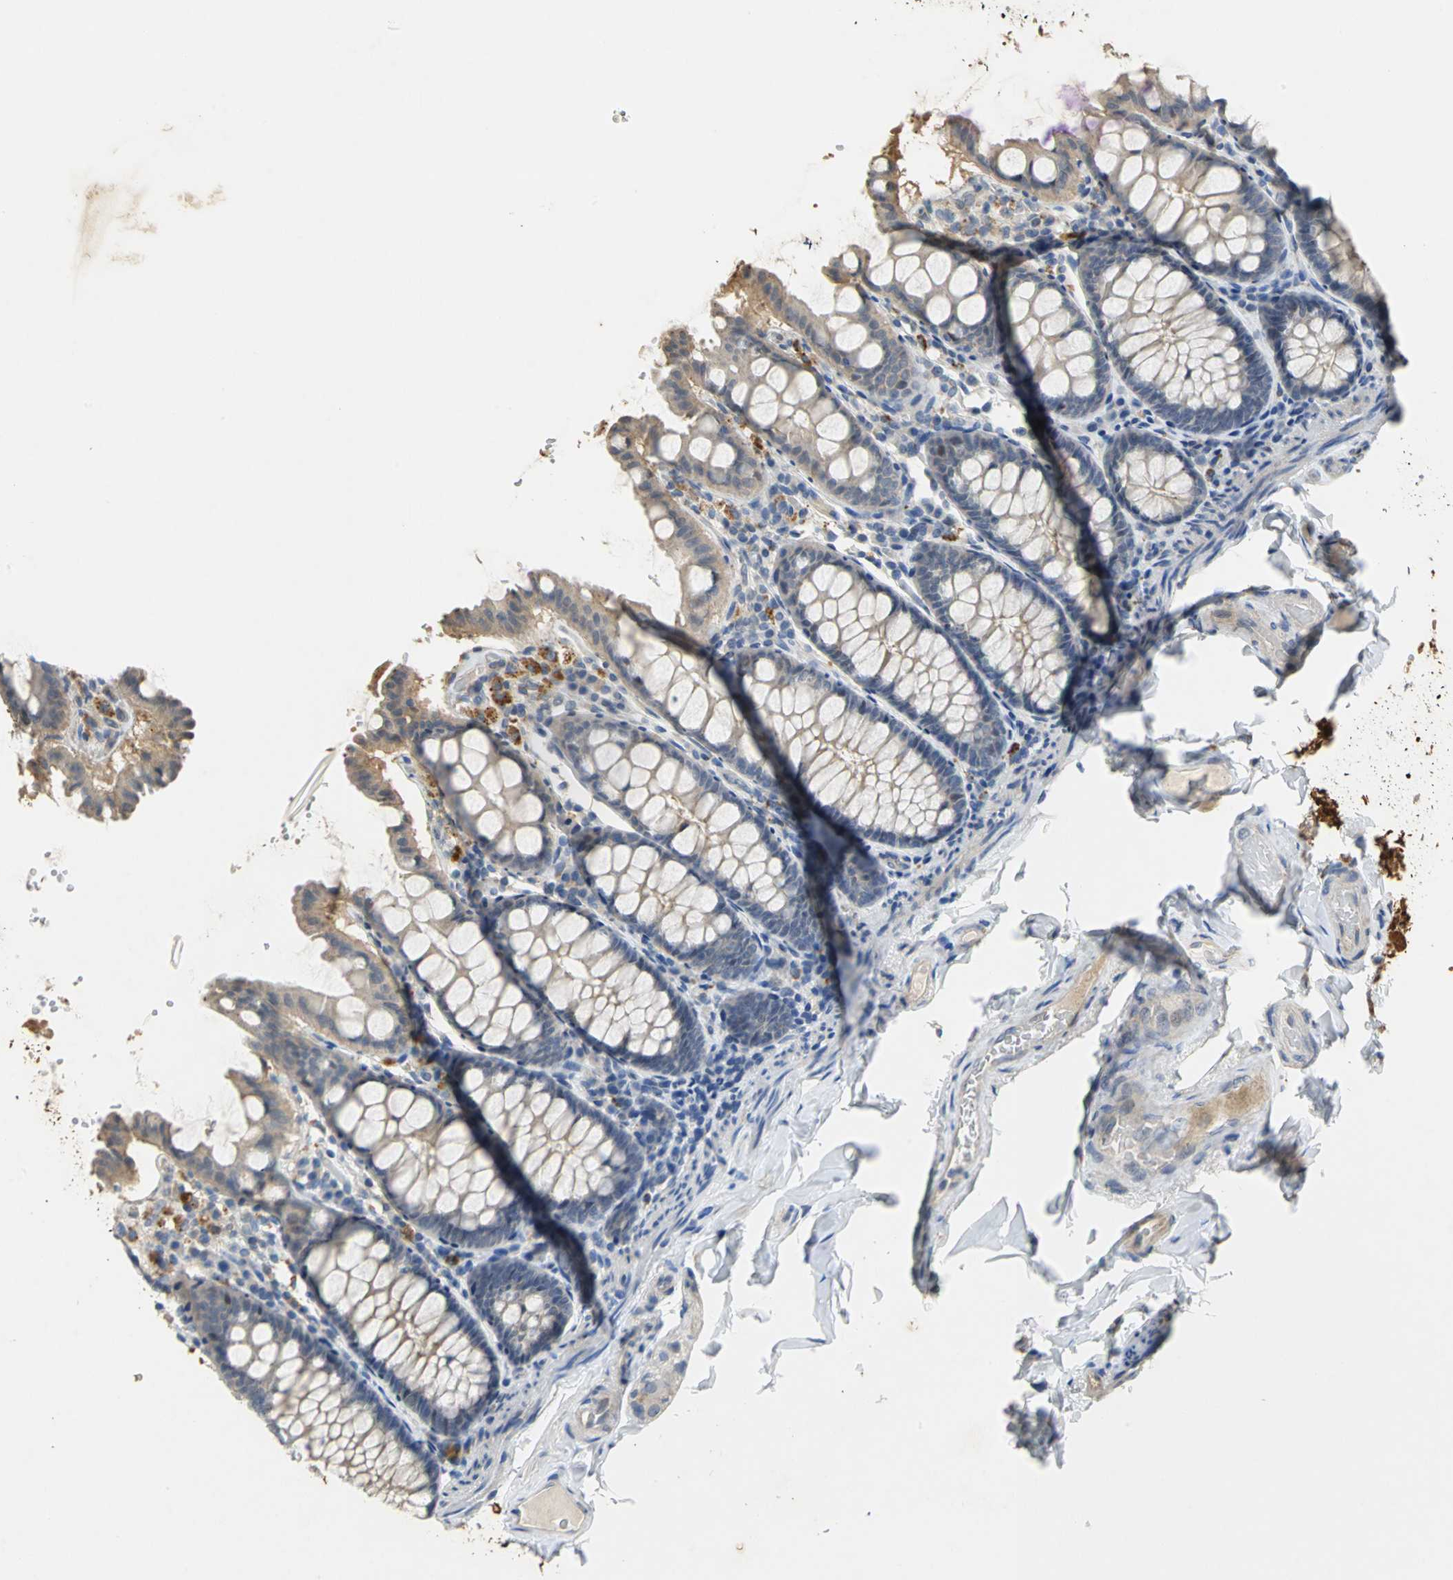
{"staining": {"intensity": "negative", "quantity": "none", "location": "none"}, "tissue": "colon", "cell_type": "Endothelial cells", "image_type": "normal", "snomed": [{"axis": "morphology", "description": "Normal tissue, NOS"}, {"axis": "topography", "description": "Colon"}], "caption": "Unremarkable colon was stained to show a protein in brown. There is no significant expression in endothelial cells.", "gene": "IL17RB", "patient": {"sex": "female", "age": 61}}